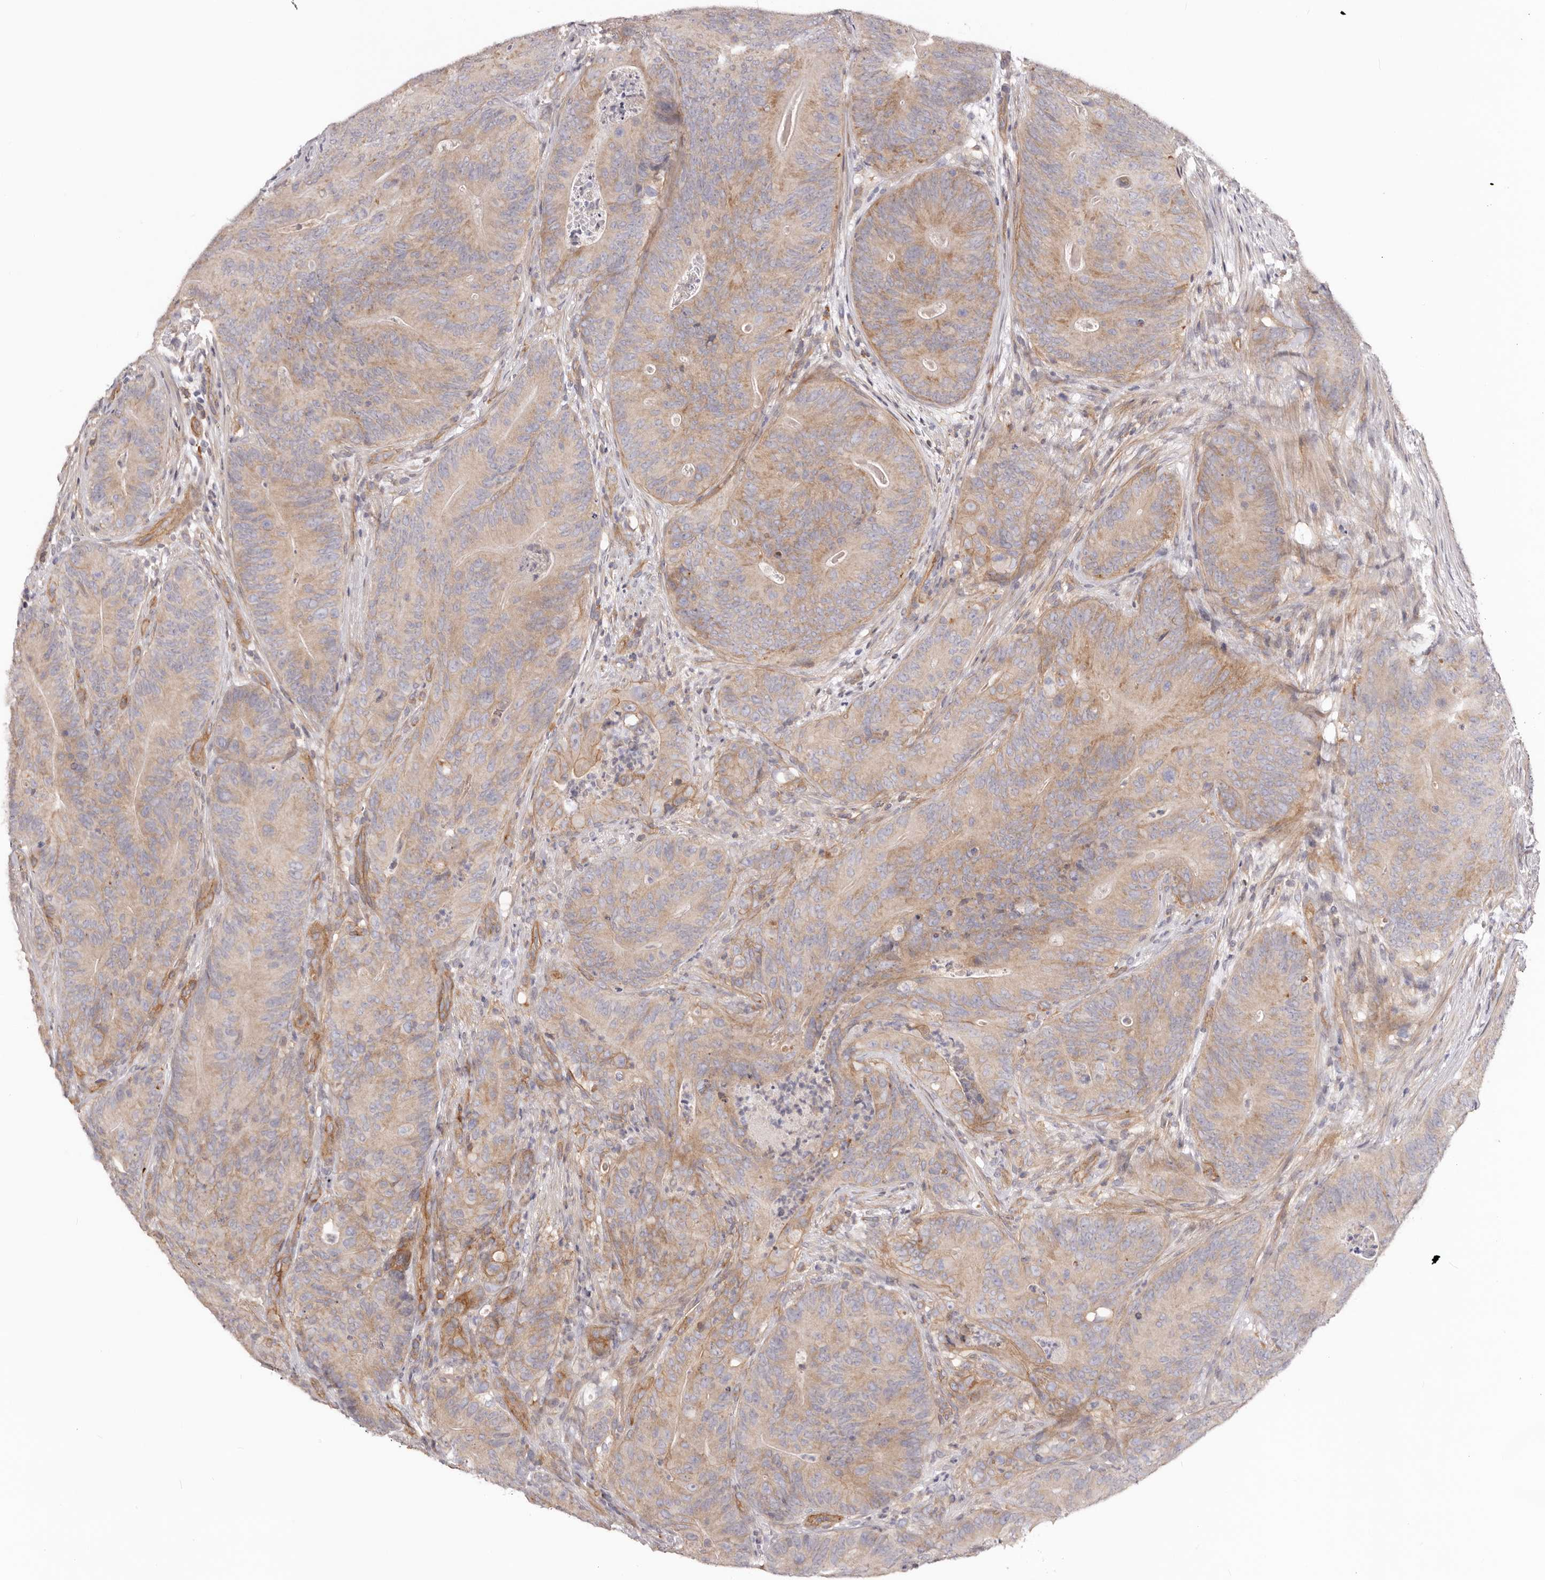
{"staining": {"intensity": "weak", "quantity": "25%-75%", "location": "cytoplasmic/membranous"}, "tissue": "colorectal cancer", "cell_type": "Tumor cells", "image_type": "cancer", "snomed": [{"axis": "morphology", "description": "Normal tissue, NOS"}, {"axis": "topography", "description": "Colon"}], "caption": "IHC image of colorectal cancer stained for a protein (brown), which shows low levels of weak cytoplasmic/membranous staining in approximately 25%-75% of tumor cells.", "gene": "DMRT2", "patient": {"sex": "female", "age": 82}}